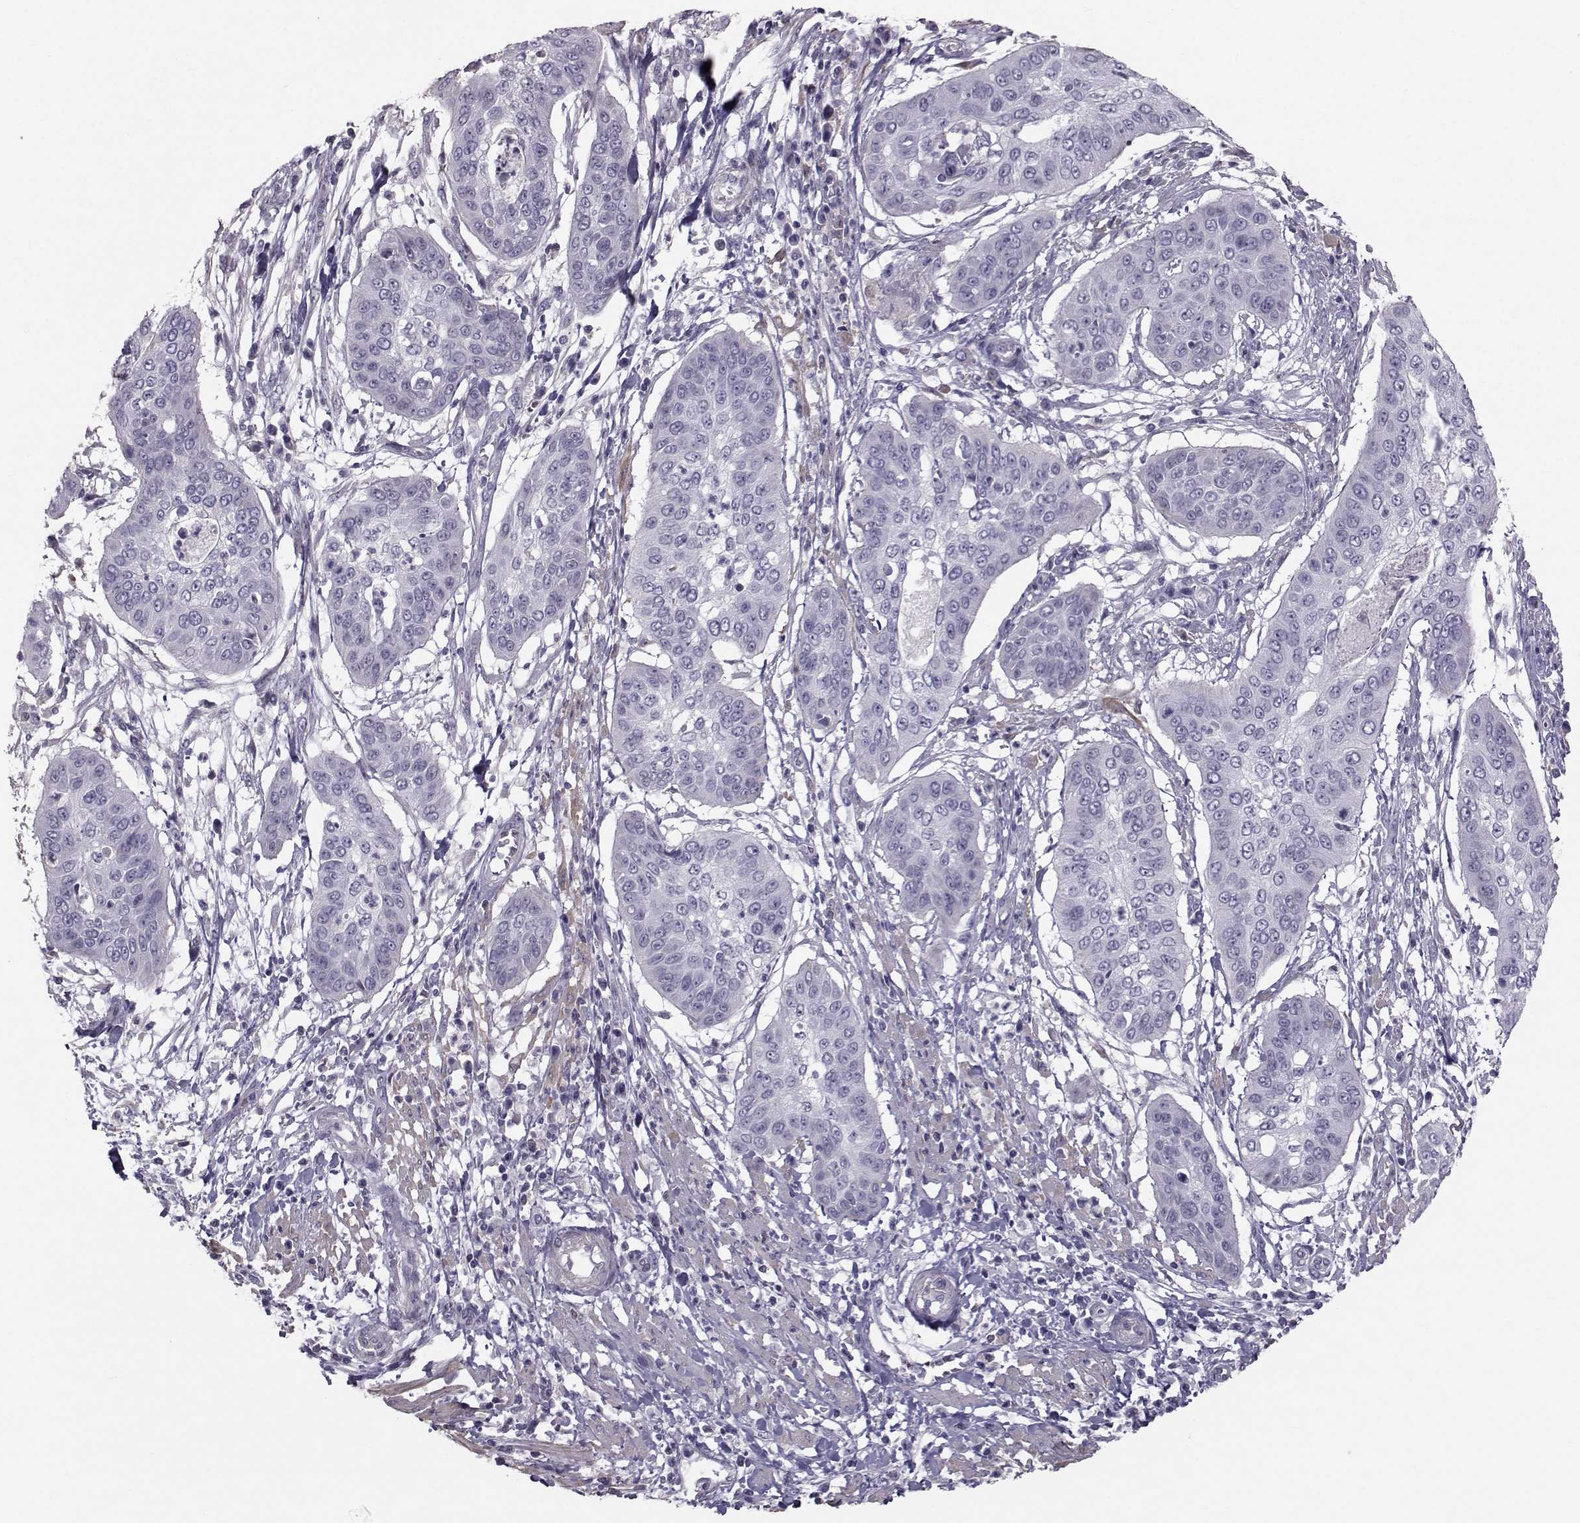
{"staining": {"intensity": "negative", "quantity": "none", "location": "none"}, "tissue": "cervical cancer", "cell_type": "Tumor cells", "image_type": "cancer", "snomed": [{"axis": "morphology", "description": "Squamous cell carcinoma, NOS"}, {"axis": "topography", "description": "Cervix"}], "caption": "Tumor cells are negative for brown protein staining in cervical cancer. The staining was performed using DAB to visualize the protein expression in brown, while the nuclei were stained in blue with hematoxylin (Magnification: 20x).", "gene": "GARIN3", "patient": {"sex": "female", "age": 39}}